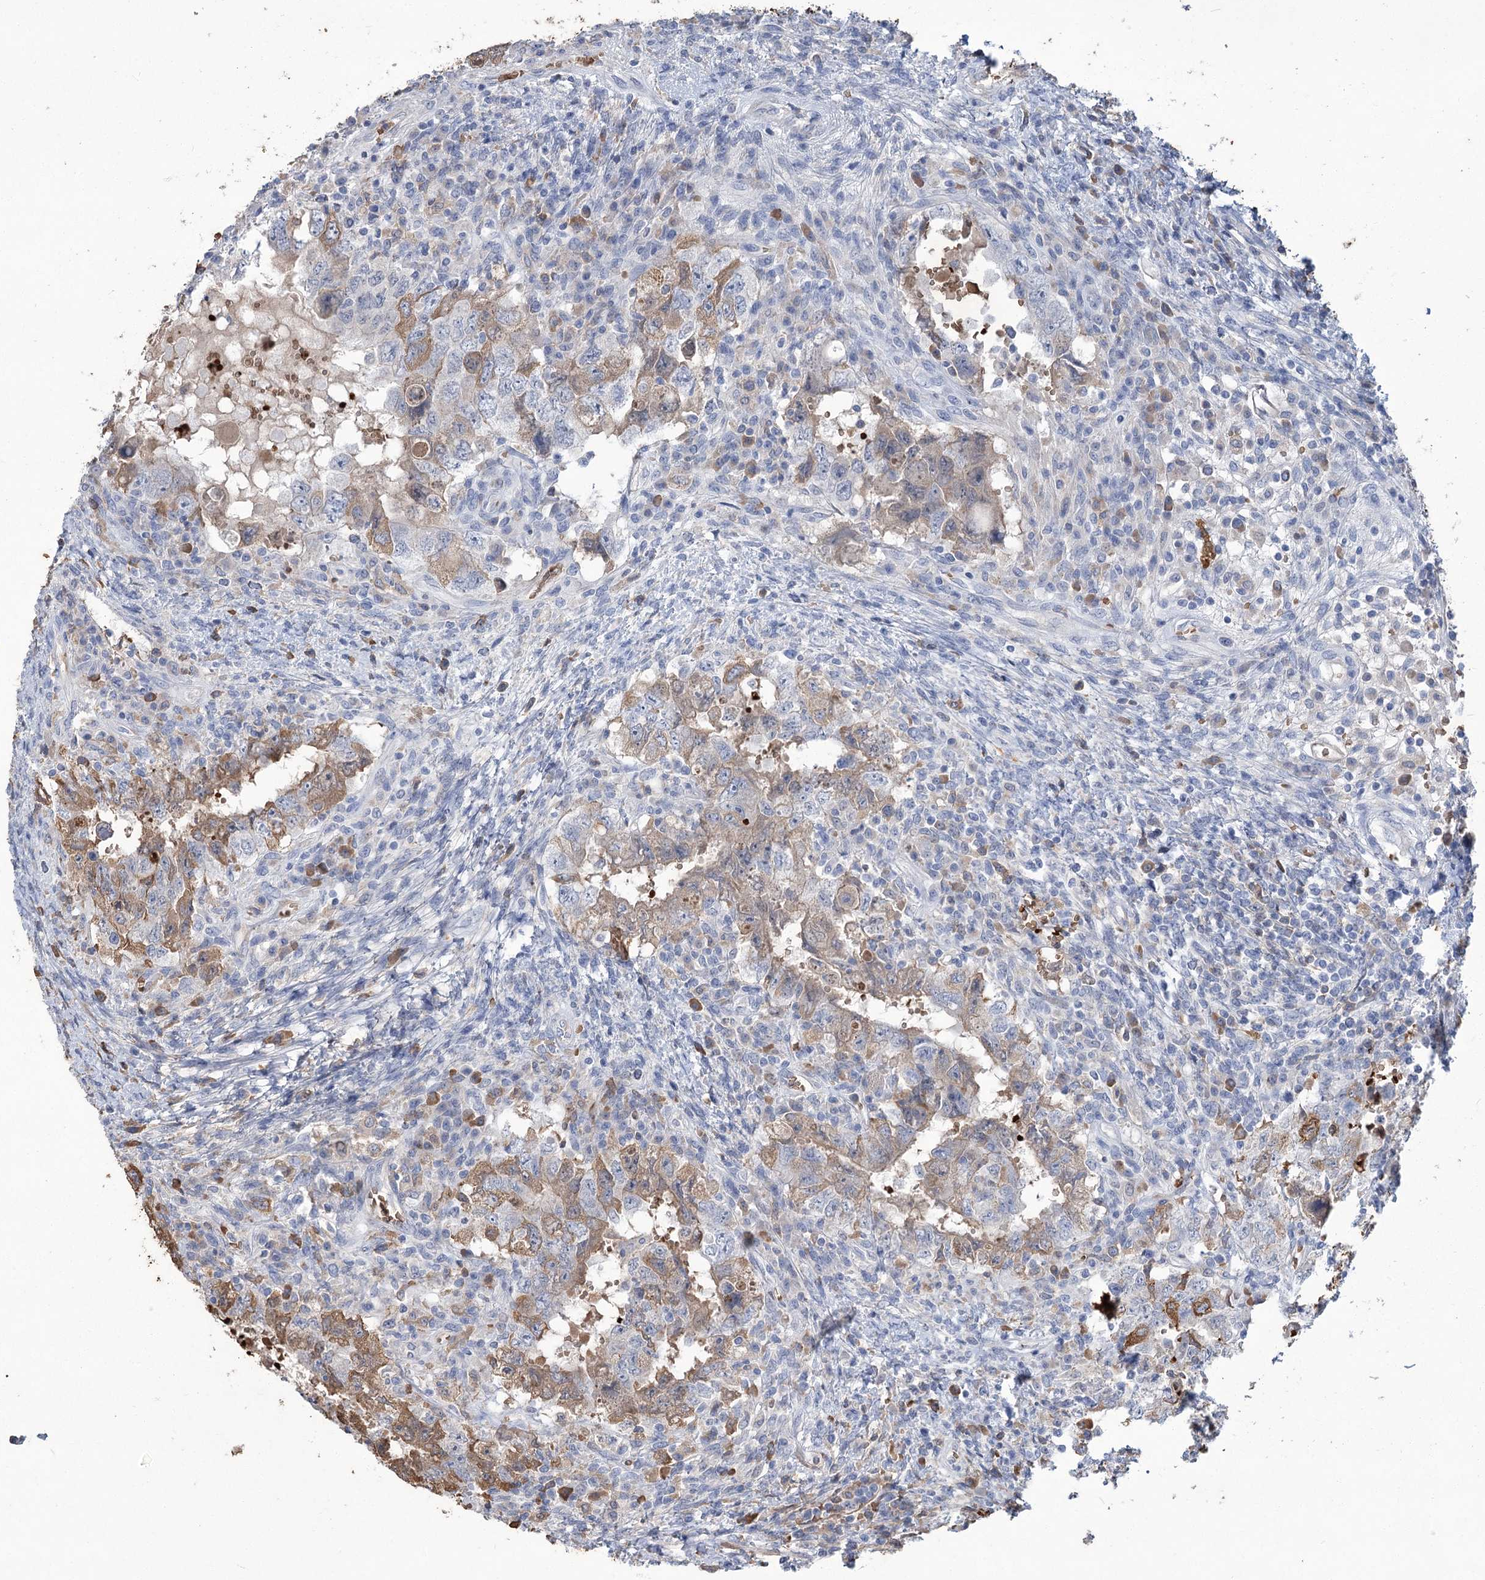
{"staining": {"intensity": "weak", "quantity": "25%-75%", "location": "cytoplasmic/membranous"}, "tissue": "testis cancer", "cell_type": "Tumor cells", "image_type": "cancer", "snomed": [{"axis": "morphology", "description": "Carcinoma, Embryonal, NOS"}, {"axis": "topography", "description": "Testis"}], "caption": "Testis cancer (embryonal carcinoma) stained with a brown dye demonstrates weak cytoplasmic/membranous positive staining in approximately 25%-75% of tumor cells.", "gene": "HBA1", "patient": {"sex": "male", "age": 26}}